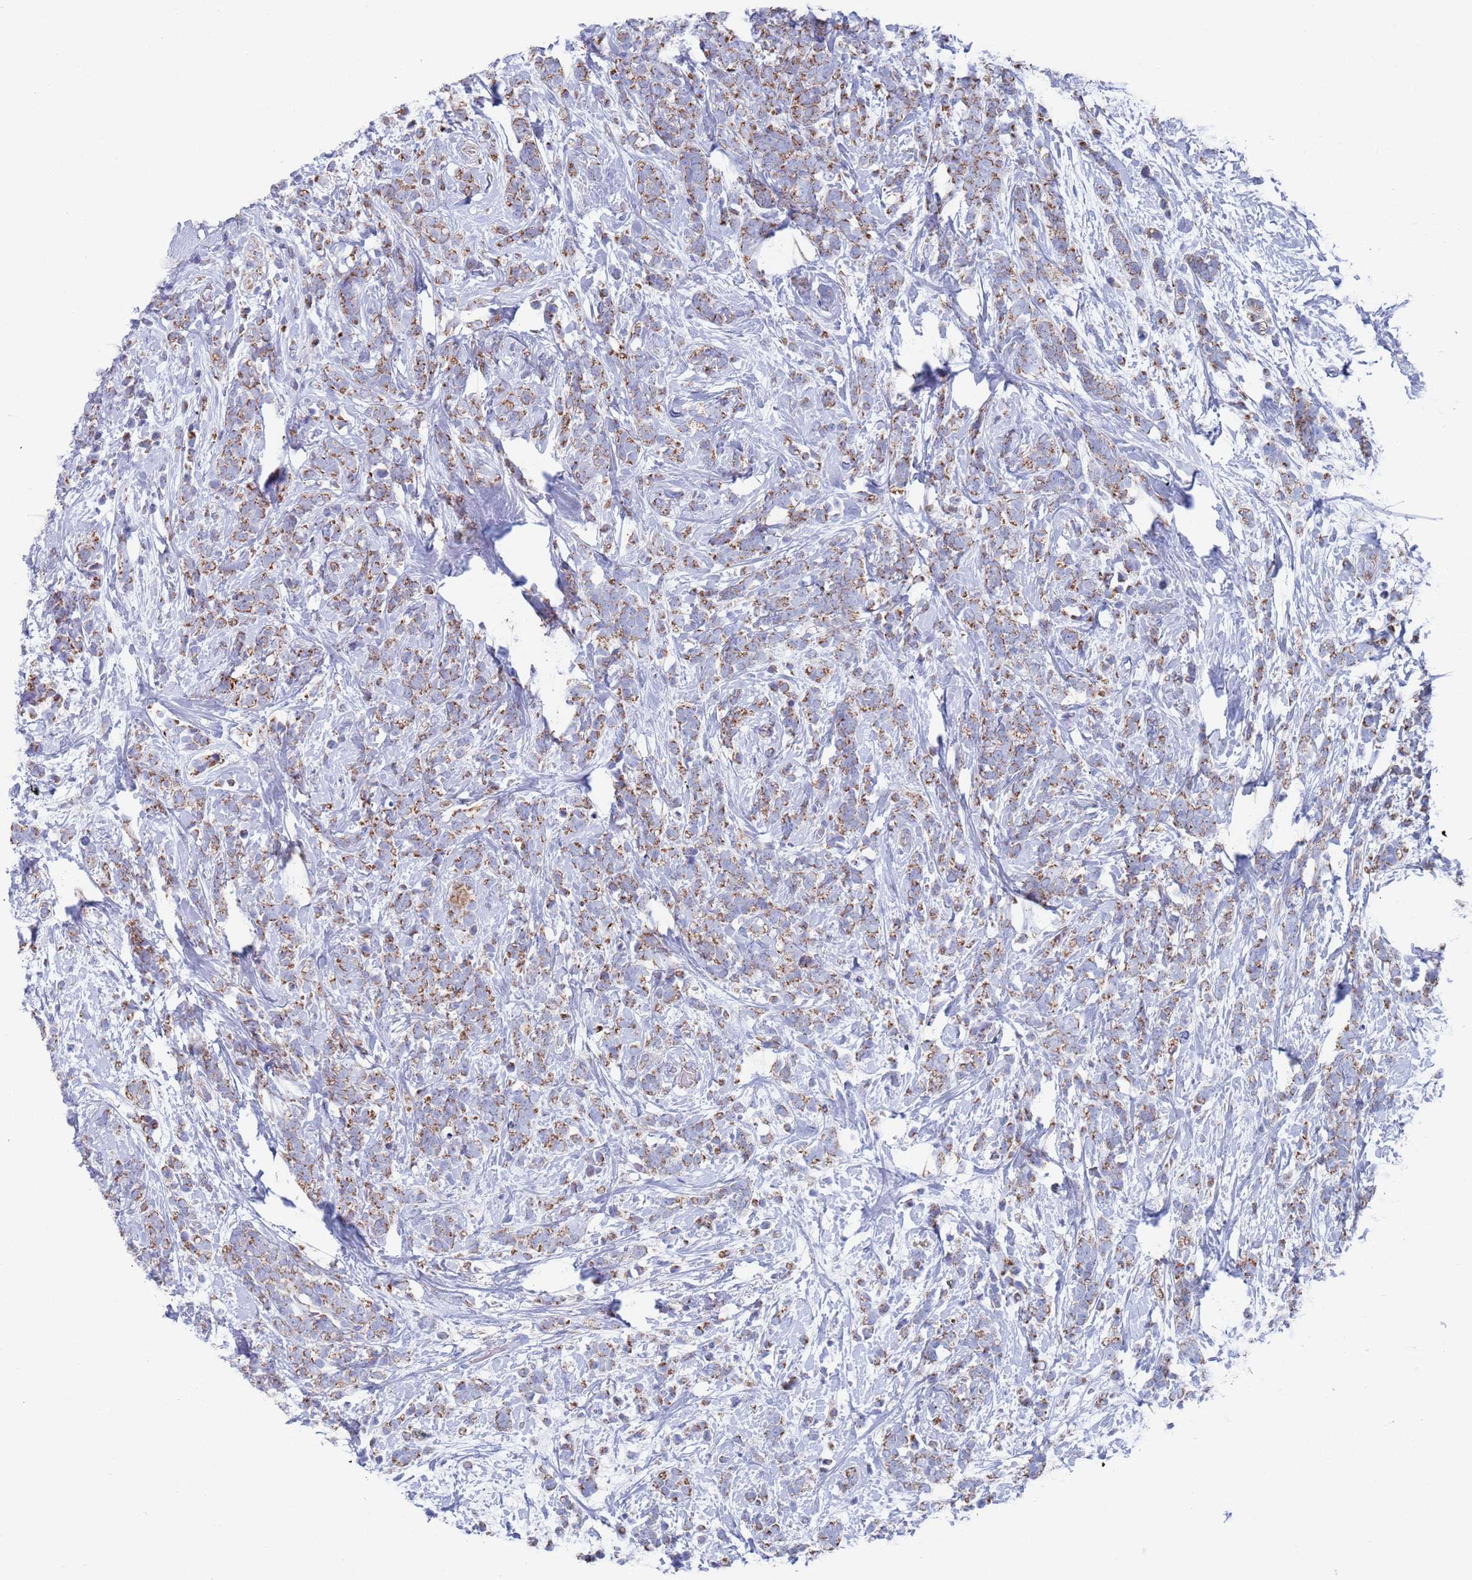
{"staining": {"intensity": "moderate", "quantity": ">75%", "location": "cytoplasmic/membranous"}, "tissue": "breast cancer", "cell_type": "Tumor cells", "image_type": "cancer", "snomed": [{"axis": "morphology", "description": "Lobular carcinoma"}, {"axis": "topography", "description": "Breast"}], "caption": "The micrograph reveals a brown stain indicating the presence of a protein in the cytoplasmic/membranous of tumor cells in breast lobular carcinoma.", "gene": "MRPL22", "patient": {"sex": "female", "age": 58}}